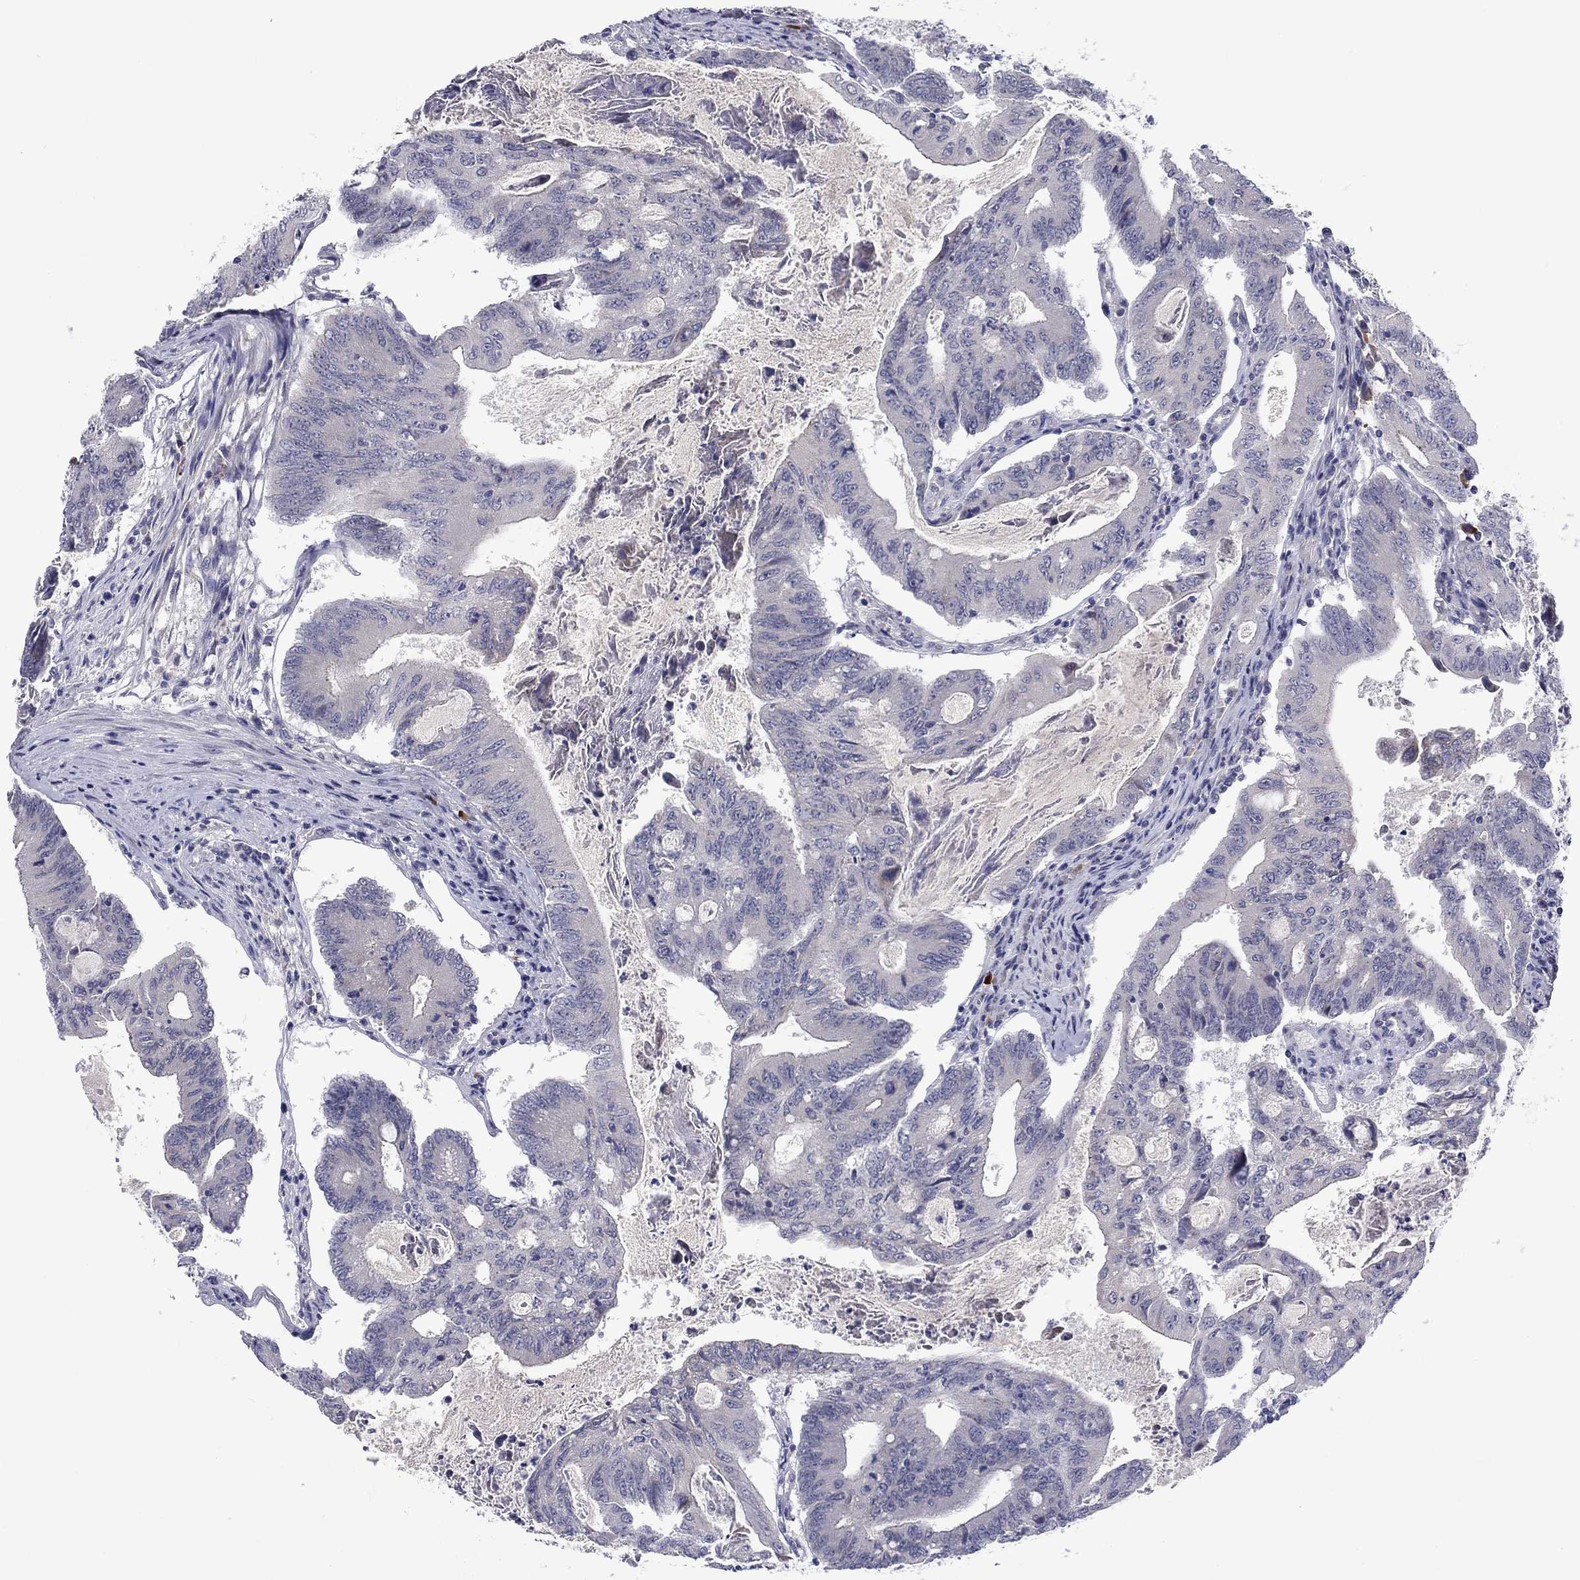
{"staining": {"intensity": "negative", "quantity": "none", "location": "none"}, "tissue": "colorectal cancer", "cell_type": "Tumor cells", "image_type": "cancer", "snomed": [{"axis": "morphology", "description": "Adenocarcinoma, NOS"}, {"axis": "topography", "description": "Colon"}], "caption": "This is a photomicrograph of immunohistochemistry (IHC) staining of adenocarcinoma (colorectal), which shows no staining in tumor cells. The staining is performed using DAB brown chromogen with nuclei counter-stained in using hematoxylin.", "gene": "CACNA1A", "patient": {"sex": "female", "age": 70}}